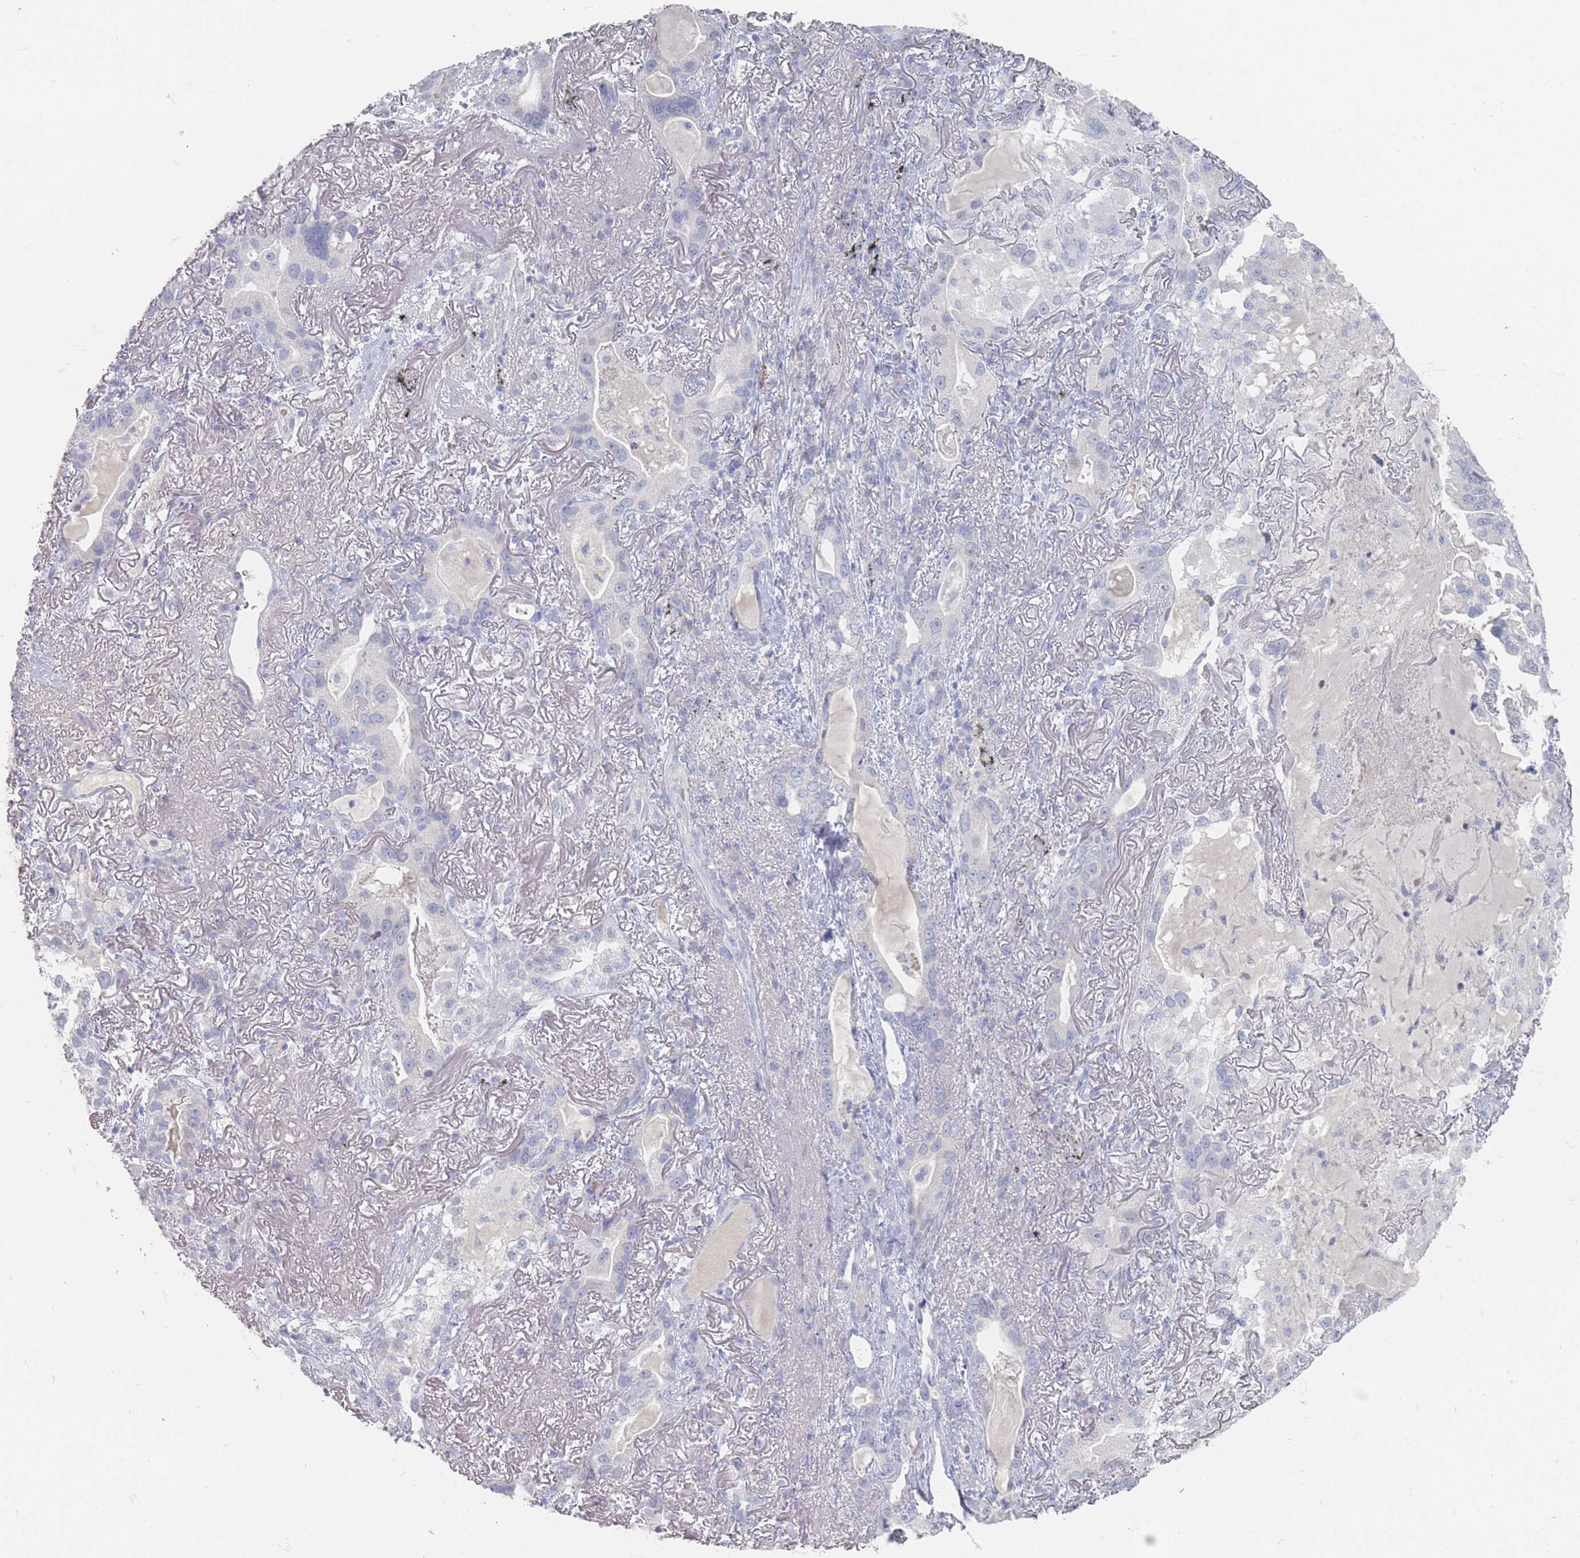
{"staining": {"intensity": "negative", "quantity": "none", "location": "none"}, "tissue": "lung cancer", "cell_type": "Tumor cells", "image_type": "cancer", "snomed": [{"axis": "morphology", "description": "Adenocarcinoma, NOS"}, {"axis": "topography", "description": "Lung"}], "caption": "There is no significant staining in tumor cells of lung adenocarcinoma.", "gene": "HELZ2", "patient": {"sex": "female", "age": 69}}